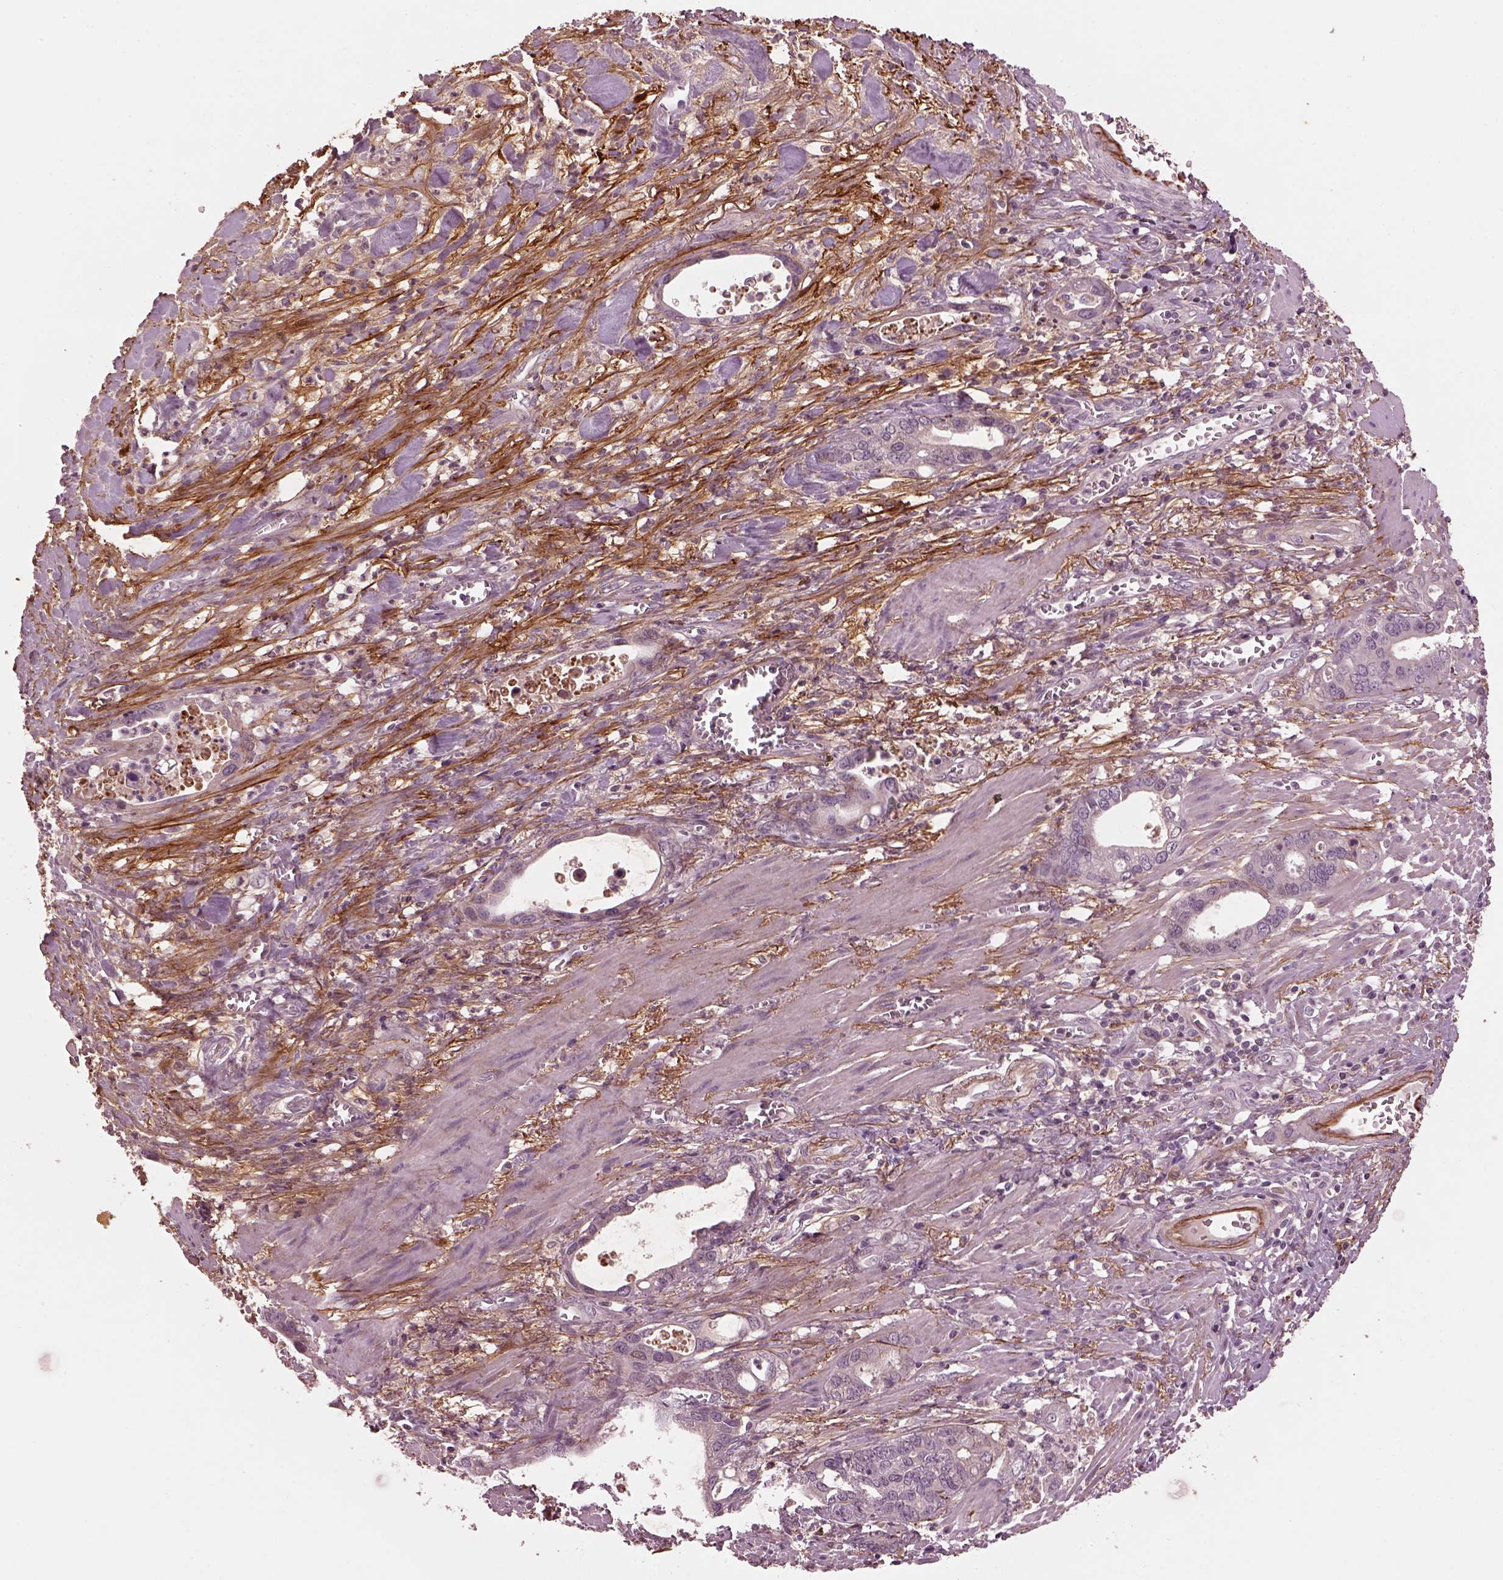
{"staining": {"intensity": "negative", "quantity": "none", "location": "none"}, "tissue": "stomach cancer", "cell_type": "Tumor cells", "image_type": "cancer", "snomed": [{"axis": "morphology", "description": "Normal tissue, NOS"}, {"axis": "morphology", "description": "Adenocarcinoma, NOS"}, {"axis": "topography", "description": "Esophagus"}, {"axis": "topography", "description": "Stomach, upper"}], "caption": "There is no significant expression in tumor cells of adenocarcinoma (stomach).", "gene": "EFEMP1", "patient": {"sex": "male", "age": 74}}